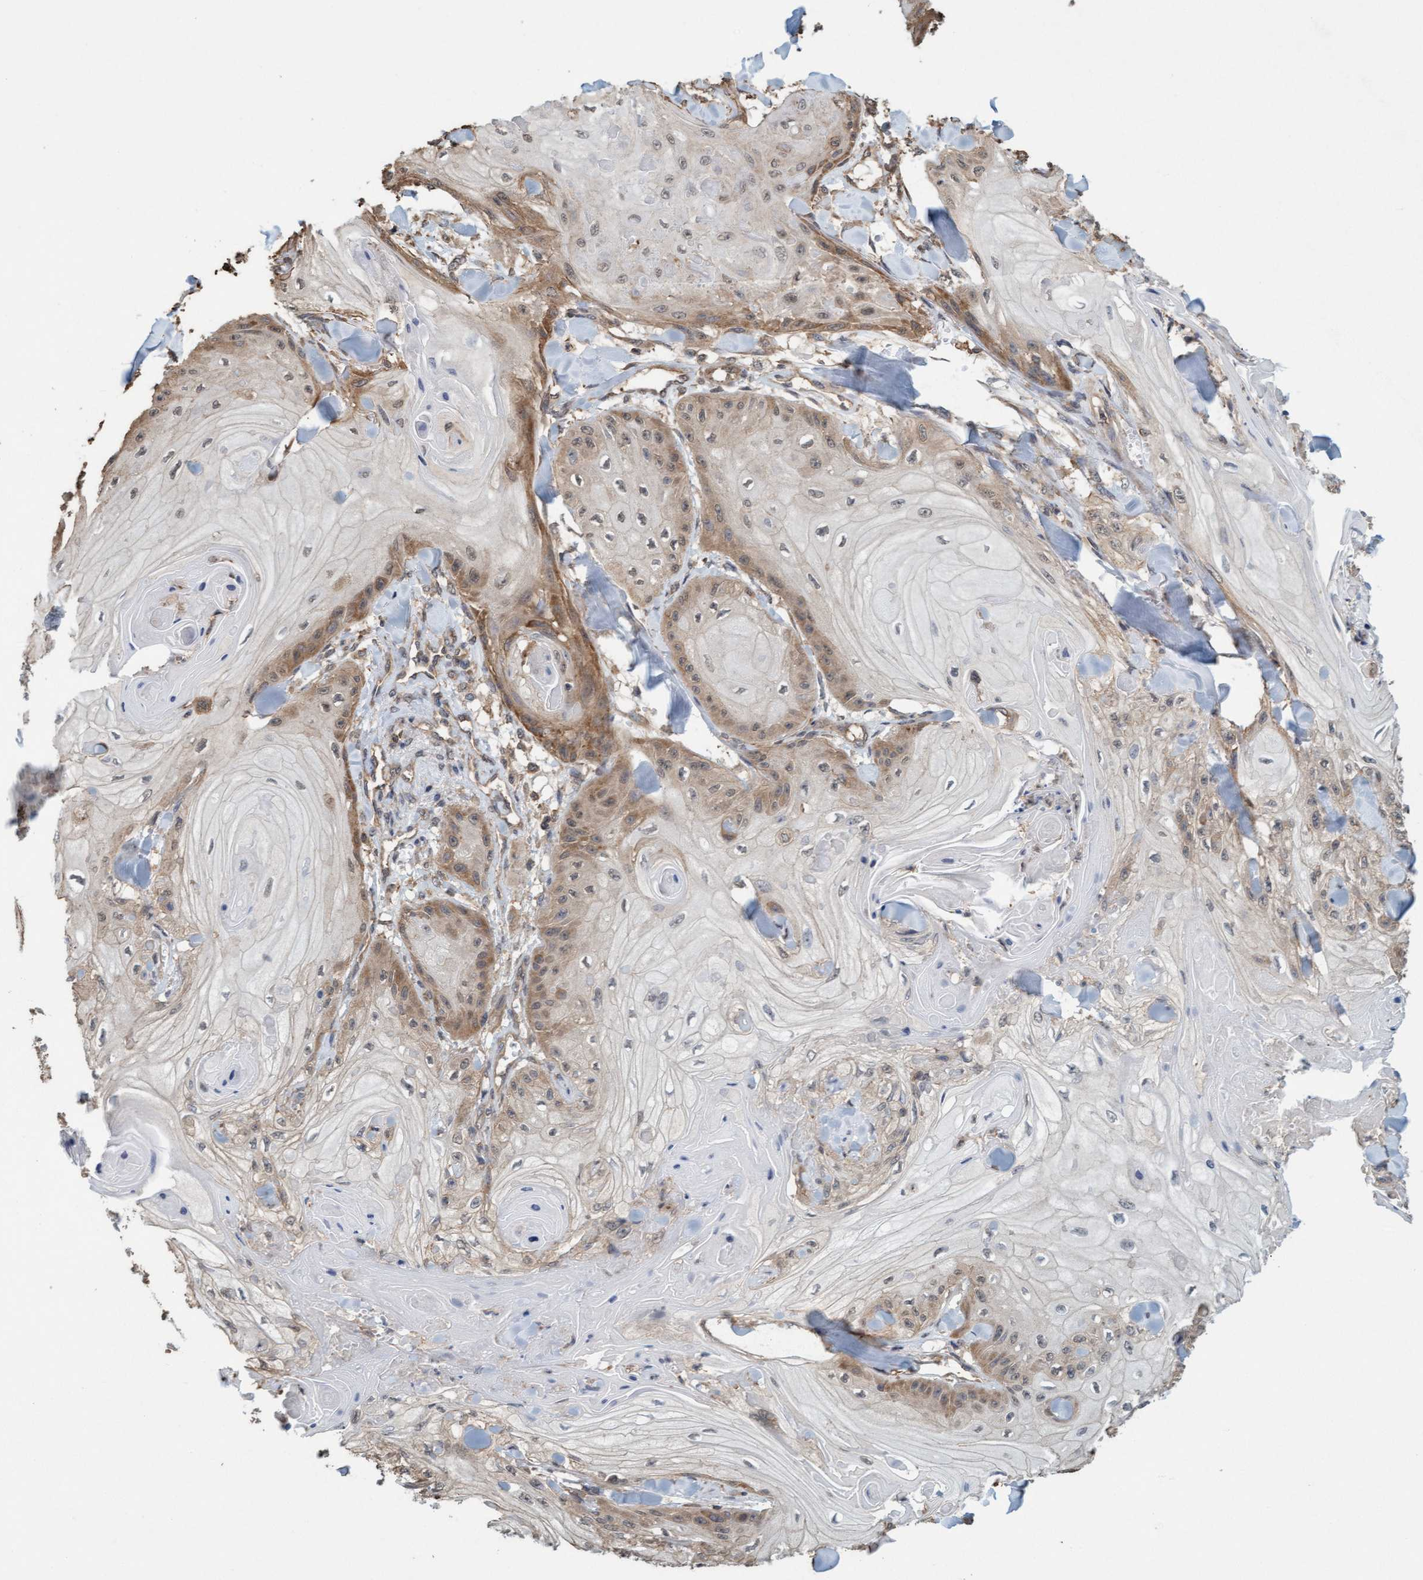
{"staining": {"intensity": "moderate", "quantity": "25%-75%", "location": "cytoplasmic/membranous"}, "tissue": "skin cancer", "cell_type": "Tumor cells", "image_type": "cancer", "snomed": [{"axis": "morphology", "description": "Squamous cell carcinoma, NOS"}, {"axis": "topography", "description": "Skin"}], "caption": "A histopathology image of skin squamous cell carcinoma stained for a protein displays moderate cytoplasmic/membranous brown staining in tumor cells.", "gene": "FXR2", "patient": {"sex": "male", "age": 74}}